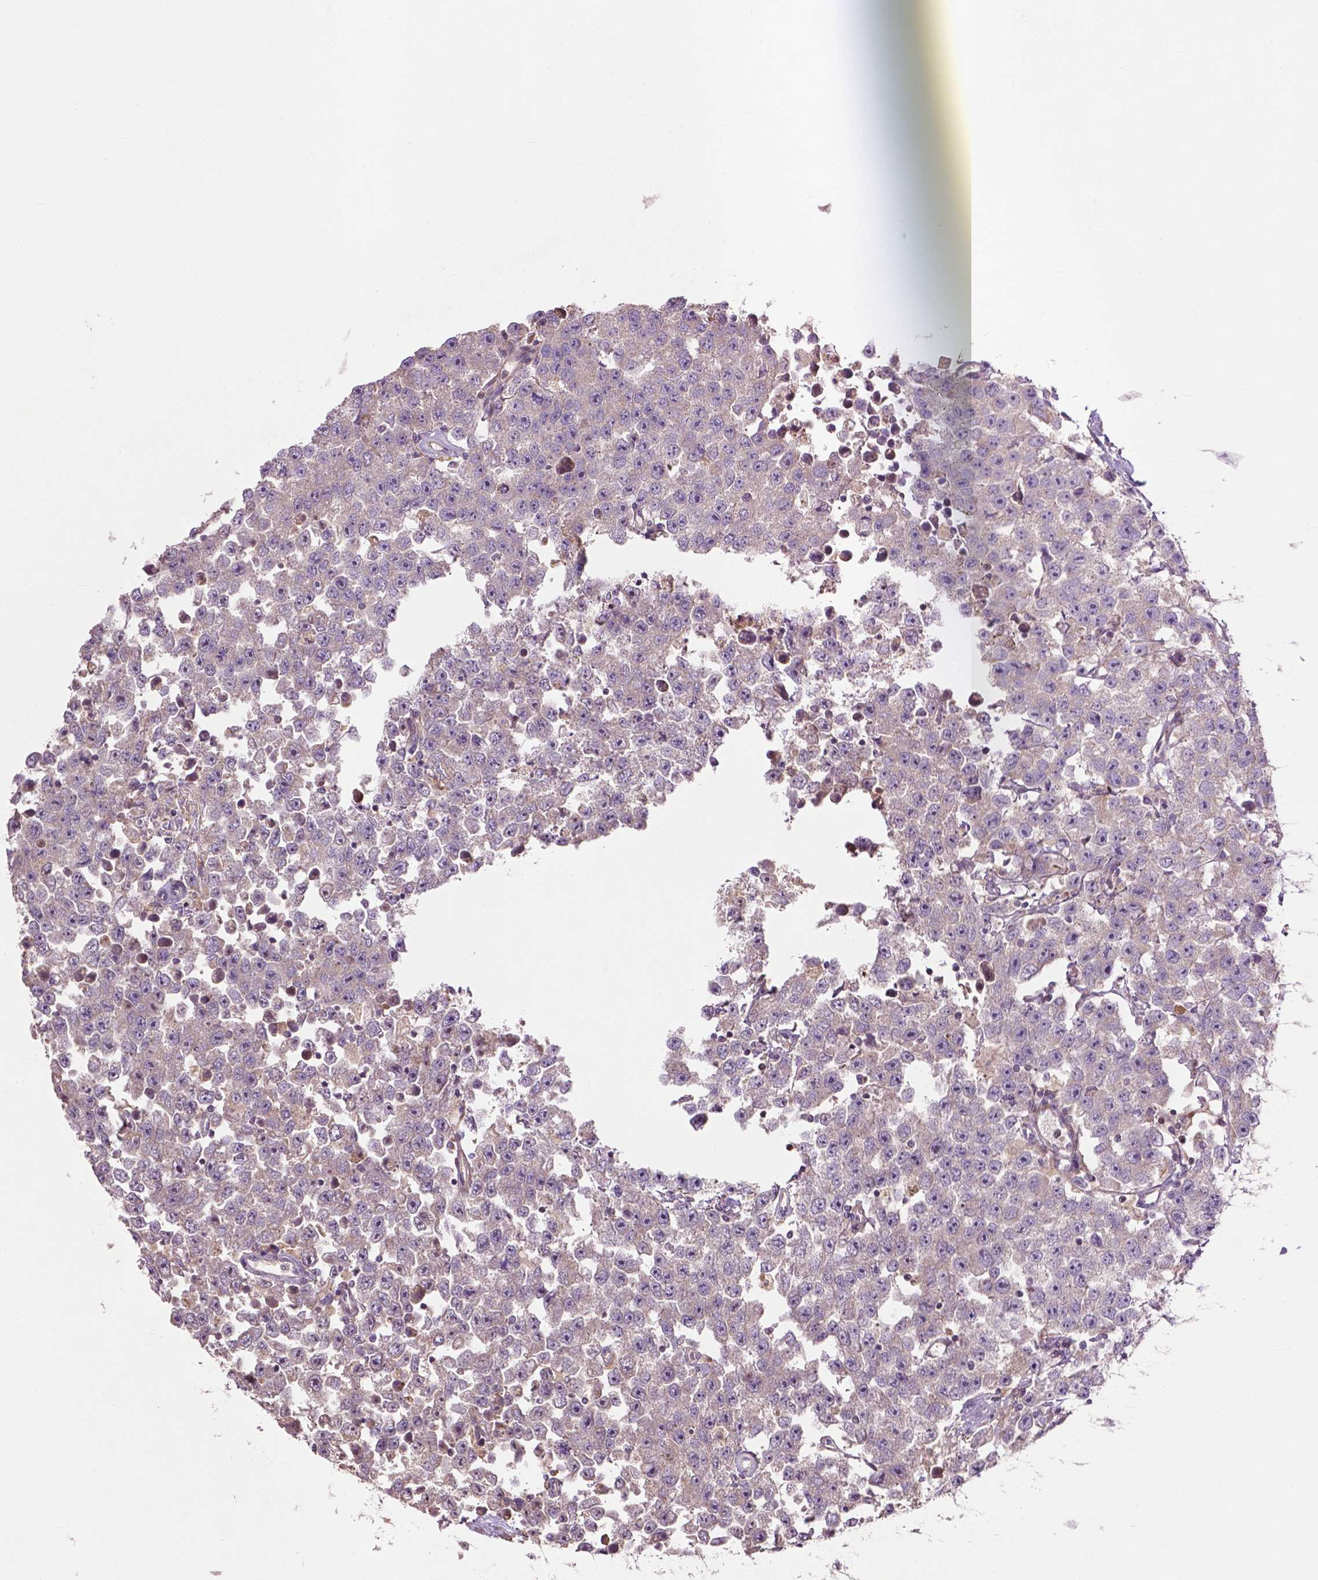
{"staining": {"intensity": "negative", "quantity": "none", "location": "none"}, "tissue": "testis cancer", "cell_type": "Tumor cells", "image_type": "cancer", "snomed": [{"axis": "morphology", "description": "Seminoma, NOS"}, {"axis": "topography", "description": "Testis"}], "caption": "This is an immunohistochemistry (IHC) image of testis seminoma. There is no staining in tumor cells.", "gene": "B3GALNT2", "patient": {"sex": "male", "age": 52}}